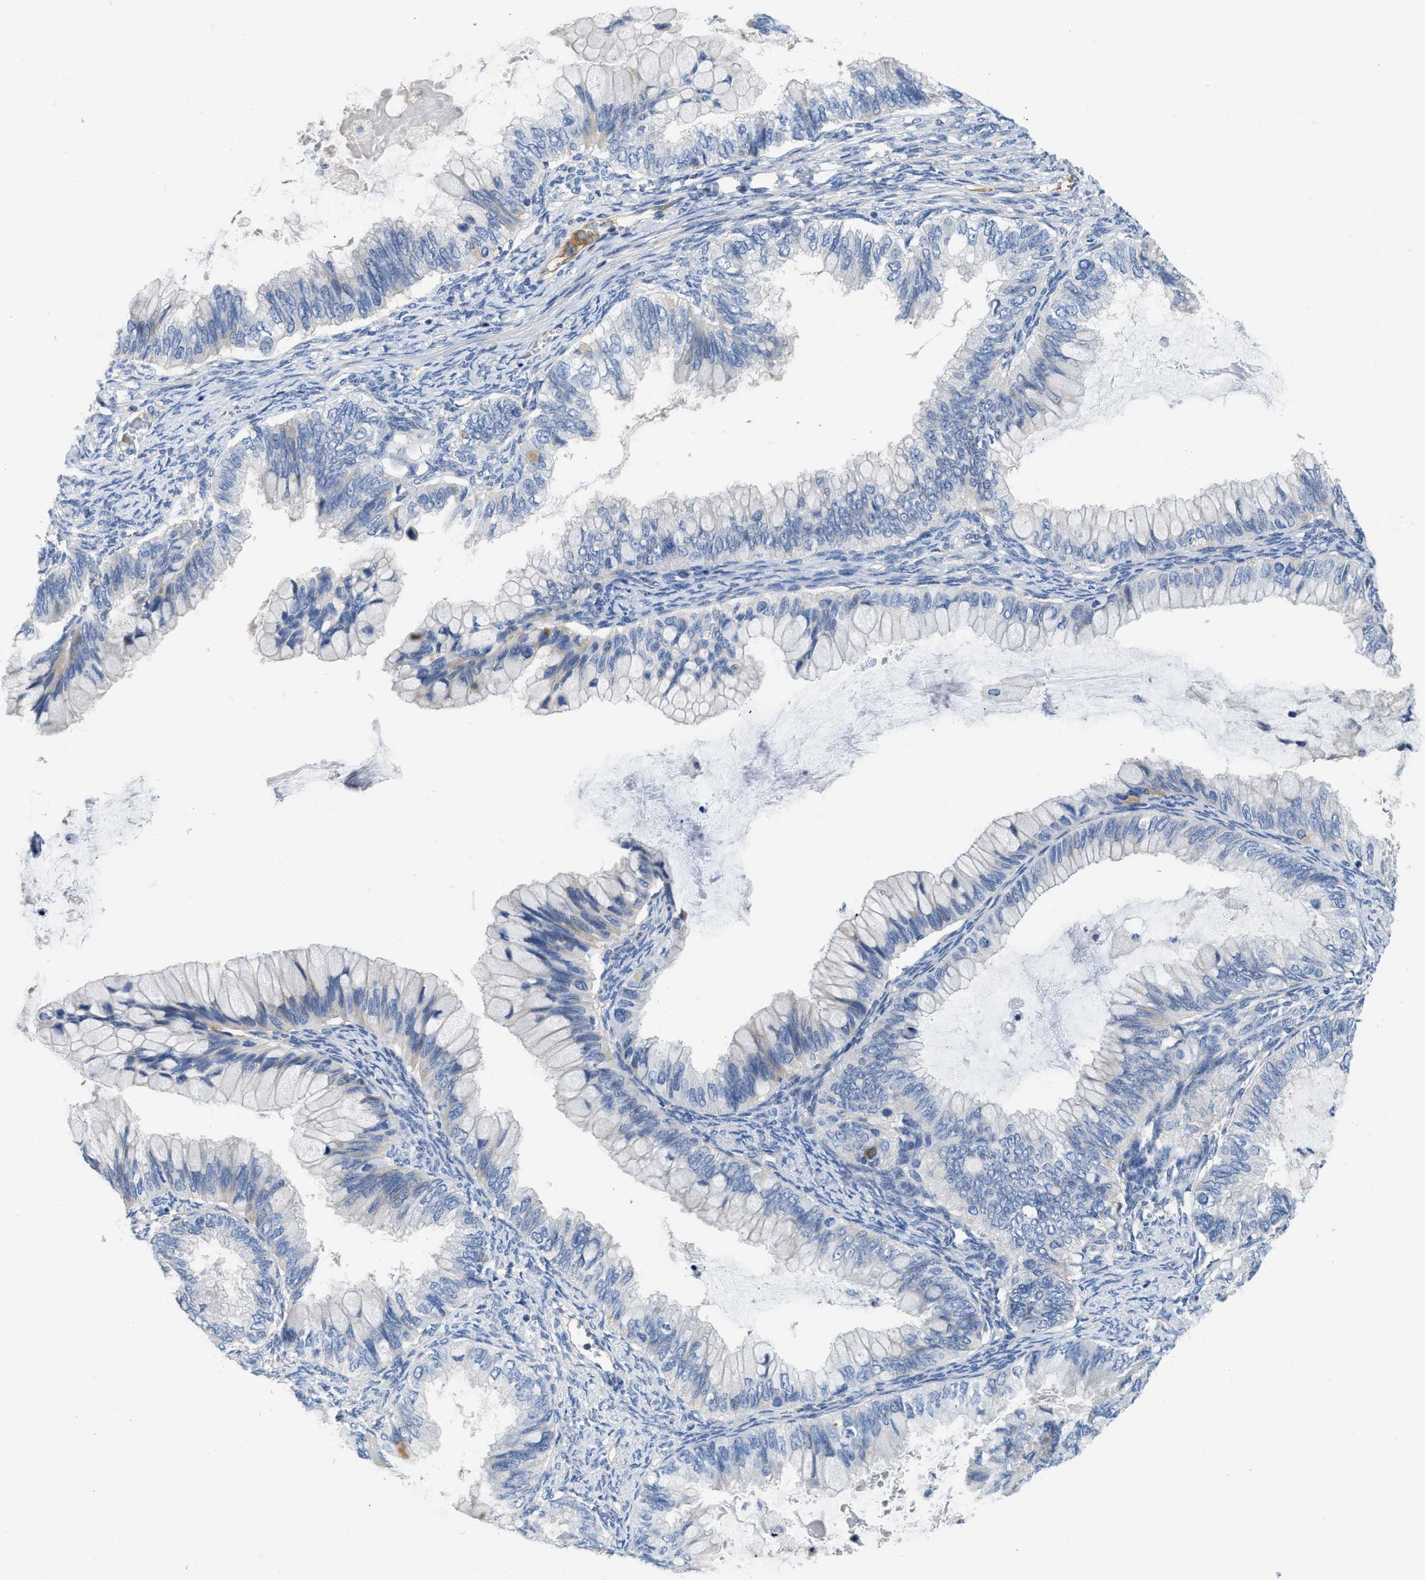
{"staining": {"intensity": "negative", "quantity": "none", "location": "none"}, "tissue": "ovarian cancer", "cell_type": "Tumor cells", "image_type": "cancer", "snomed": [{"axis": "morphology", "description": "Cystadenocarcinoma, mucinous, NOS"}, {"axis": "topography", "description": "Ovary"}], "caption": "Immunohistochemistry (IHC) of human mucinous cystadenocarcinoma (ovarian) displays no staining in tumor cells. (IHC, brightfield microscopy, high magnification).", "gene": "C1S", "patient": {"sex": "female", "age": 80}}